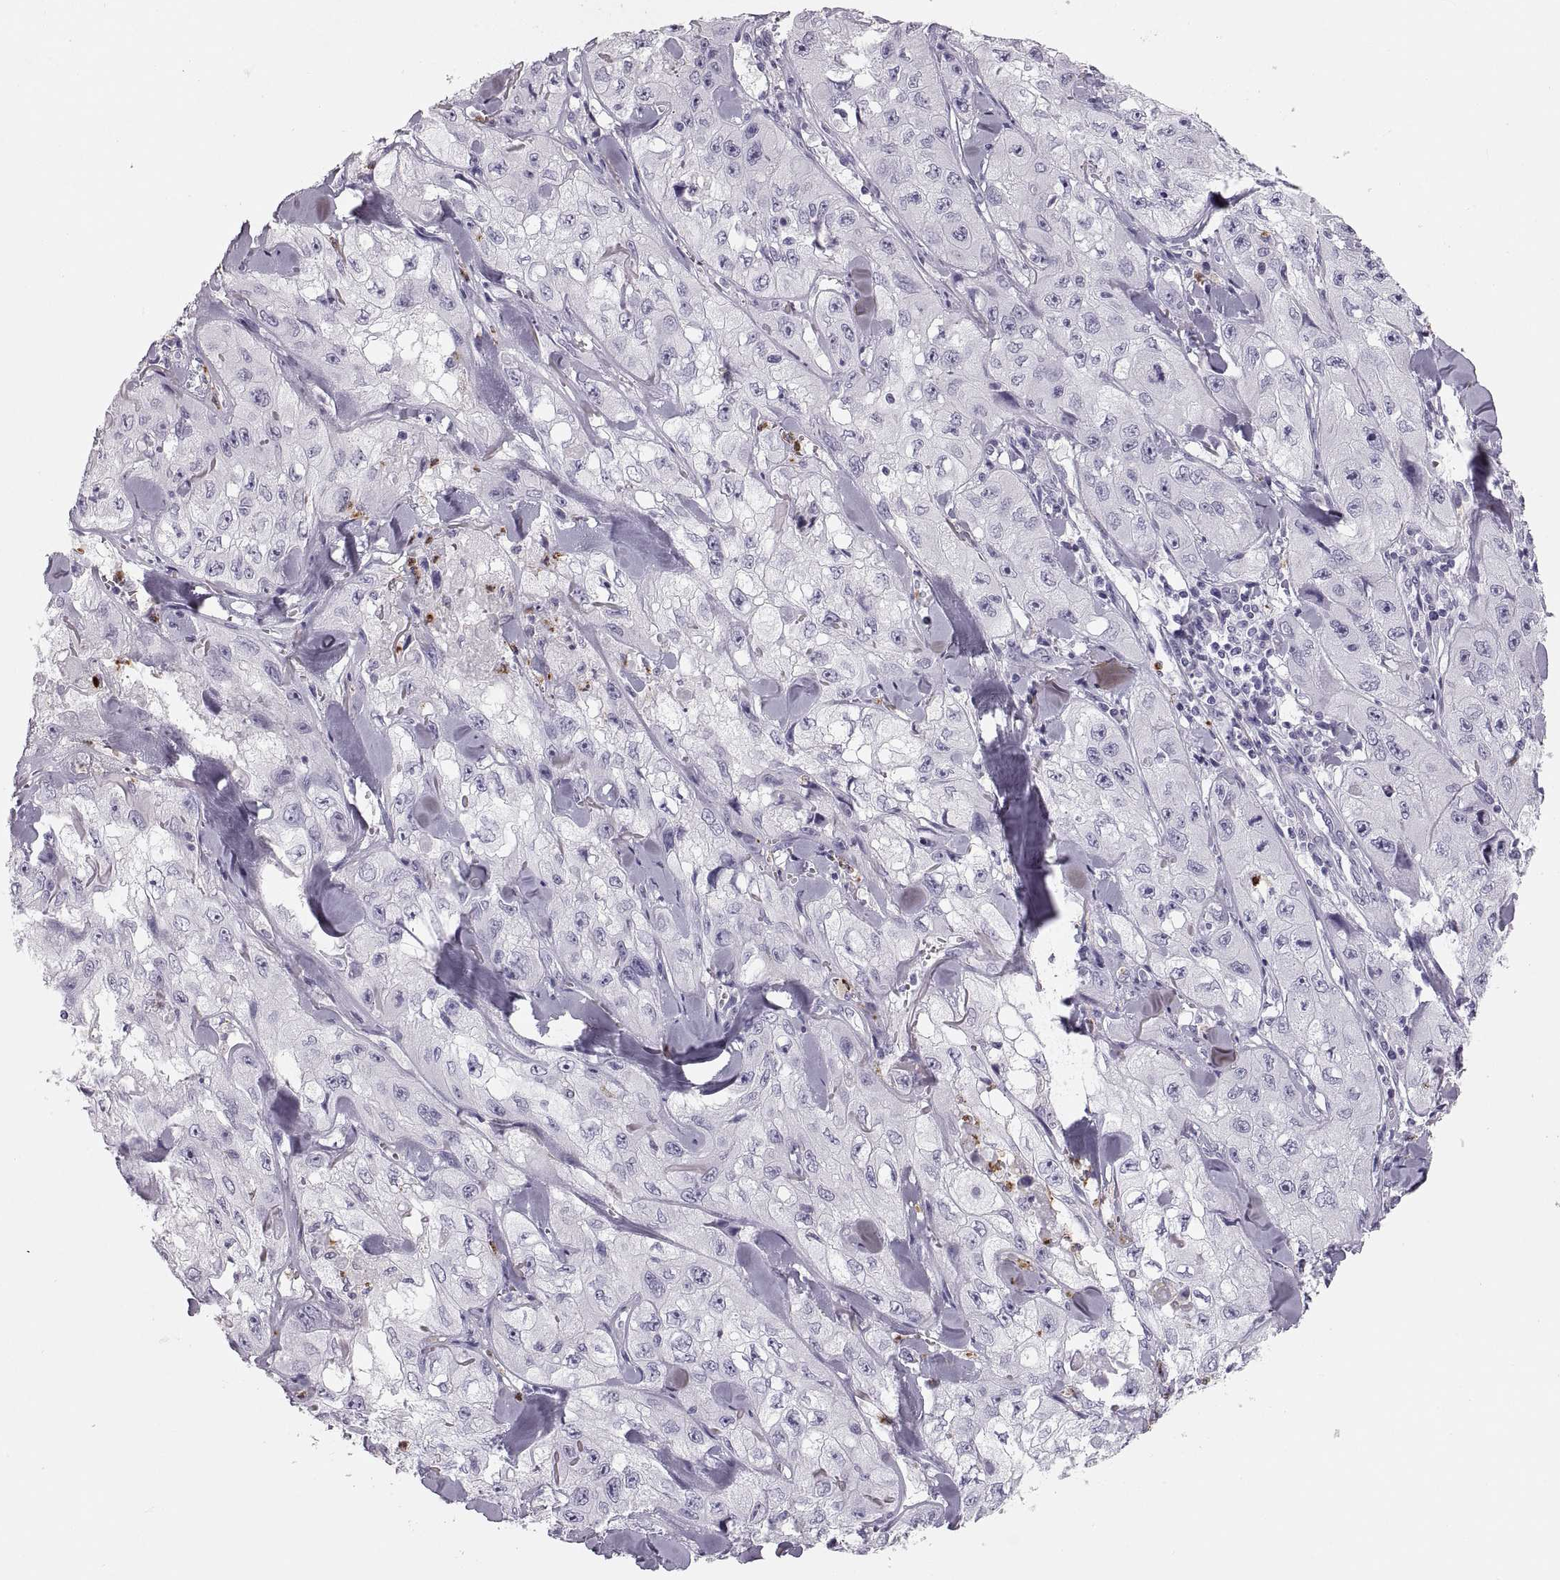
{"staining": {"intensity": "negative", "quantity": "none", "location": "none"}, "tissue": "skin cancer", "cell_type": "Tumor cells", "image_type": "cancer", "snomed": [{"axis": "morphology", "description": "Squamous cell carcinoma, NOS"}, {"axis": "topography", "description": "Skin"}, {"axis": "topography", "description": "Subcutis"}], "caption": "Tumor cells show no significant protein positivity in squamous cell carcinoma (skin).", "gene": "MILR1", "patient": {"sex": "male", "age": 73}}